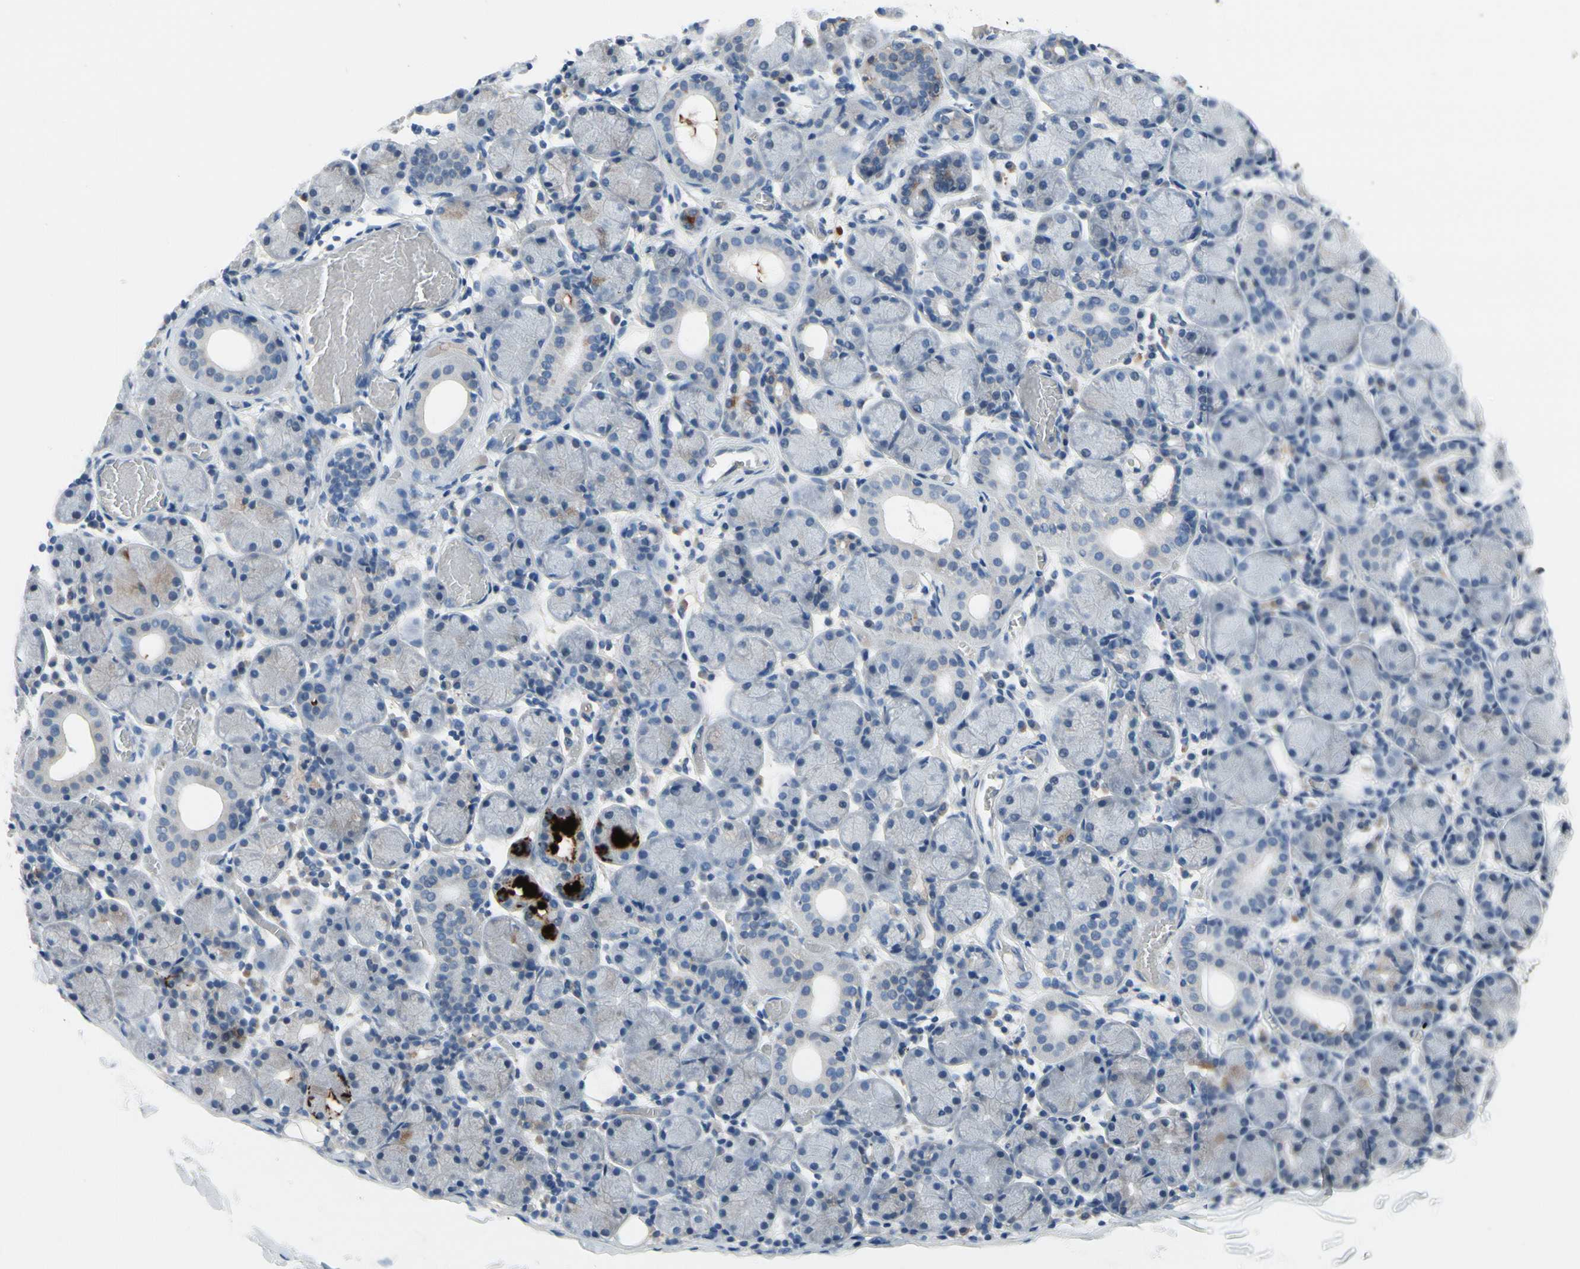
{"staining": {"intensity": "strong", "quantity": "<25%", "location": "cytoplasmic/membranous"}, "tissue": "salivary gland", "cell_type": "Glandular cells", "image_type": "normal", "snomed": [{"axis": "morphology", "description": "Normal tissue, NOS"}, {"axis": "topography", "description": "Salivary gland"}], "caption": "A micrograph of salivary gland stained for a protein exhibits strong cytoplasmic/membranous brown staining in glandular cells.", "gene": "MUC5B", "patient": {"sex": "female", "age": 24}}